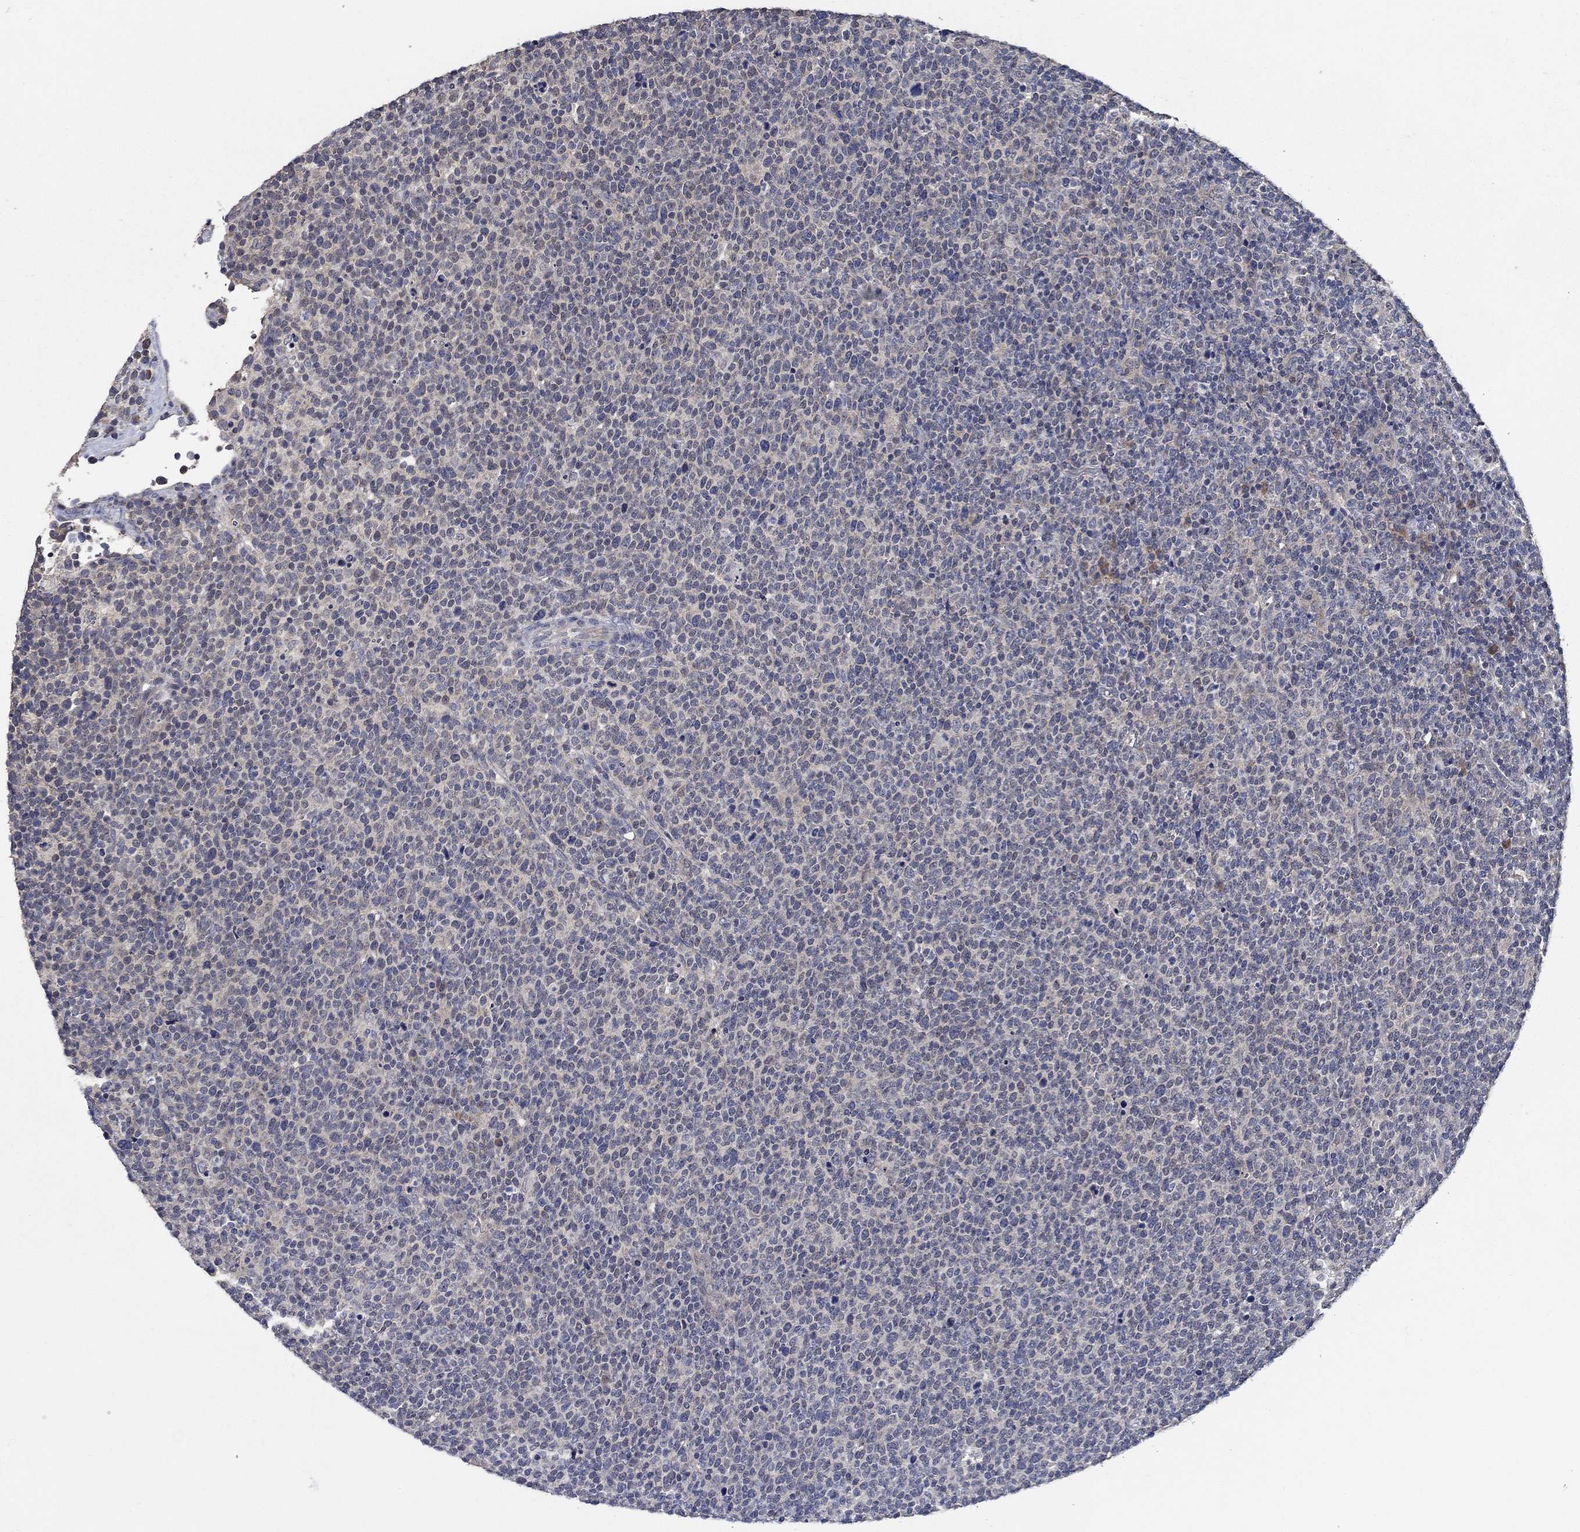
{"staining": {"intensity": "negative", "quantity": "none", "location": "none"}, "tissue": "lymphoma", "cell_type": "Tumor cells", "image_type": "cancer", "snomed": [{"axis": "morphology", "description": "Malignant lymphoma, non-Hodgkin's type, High grade"}, {"axis": "topography", "description": "Lymph node"}], "caption": "DAB immunohistochemical staining of human lymphoma demonstrates no significant positivity in tumor cells.", "gene": "WDR53", "patient": {"sex": "male", "age": 61}}